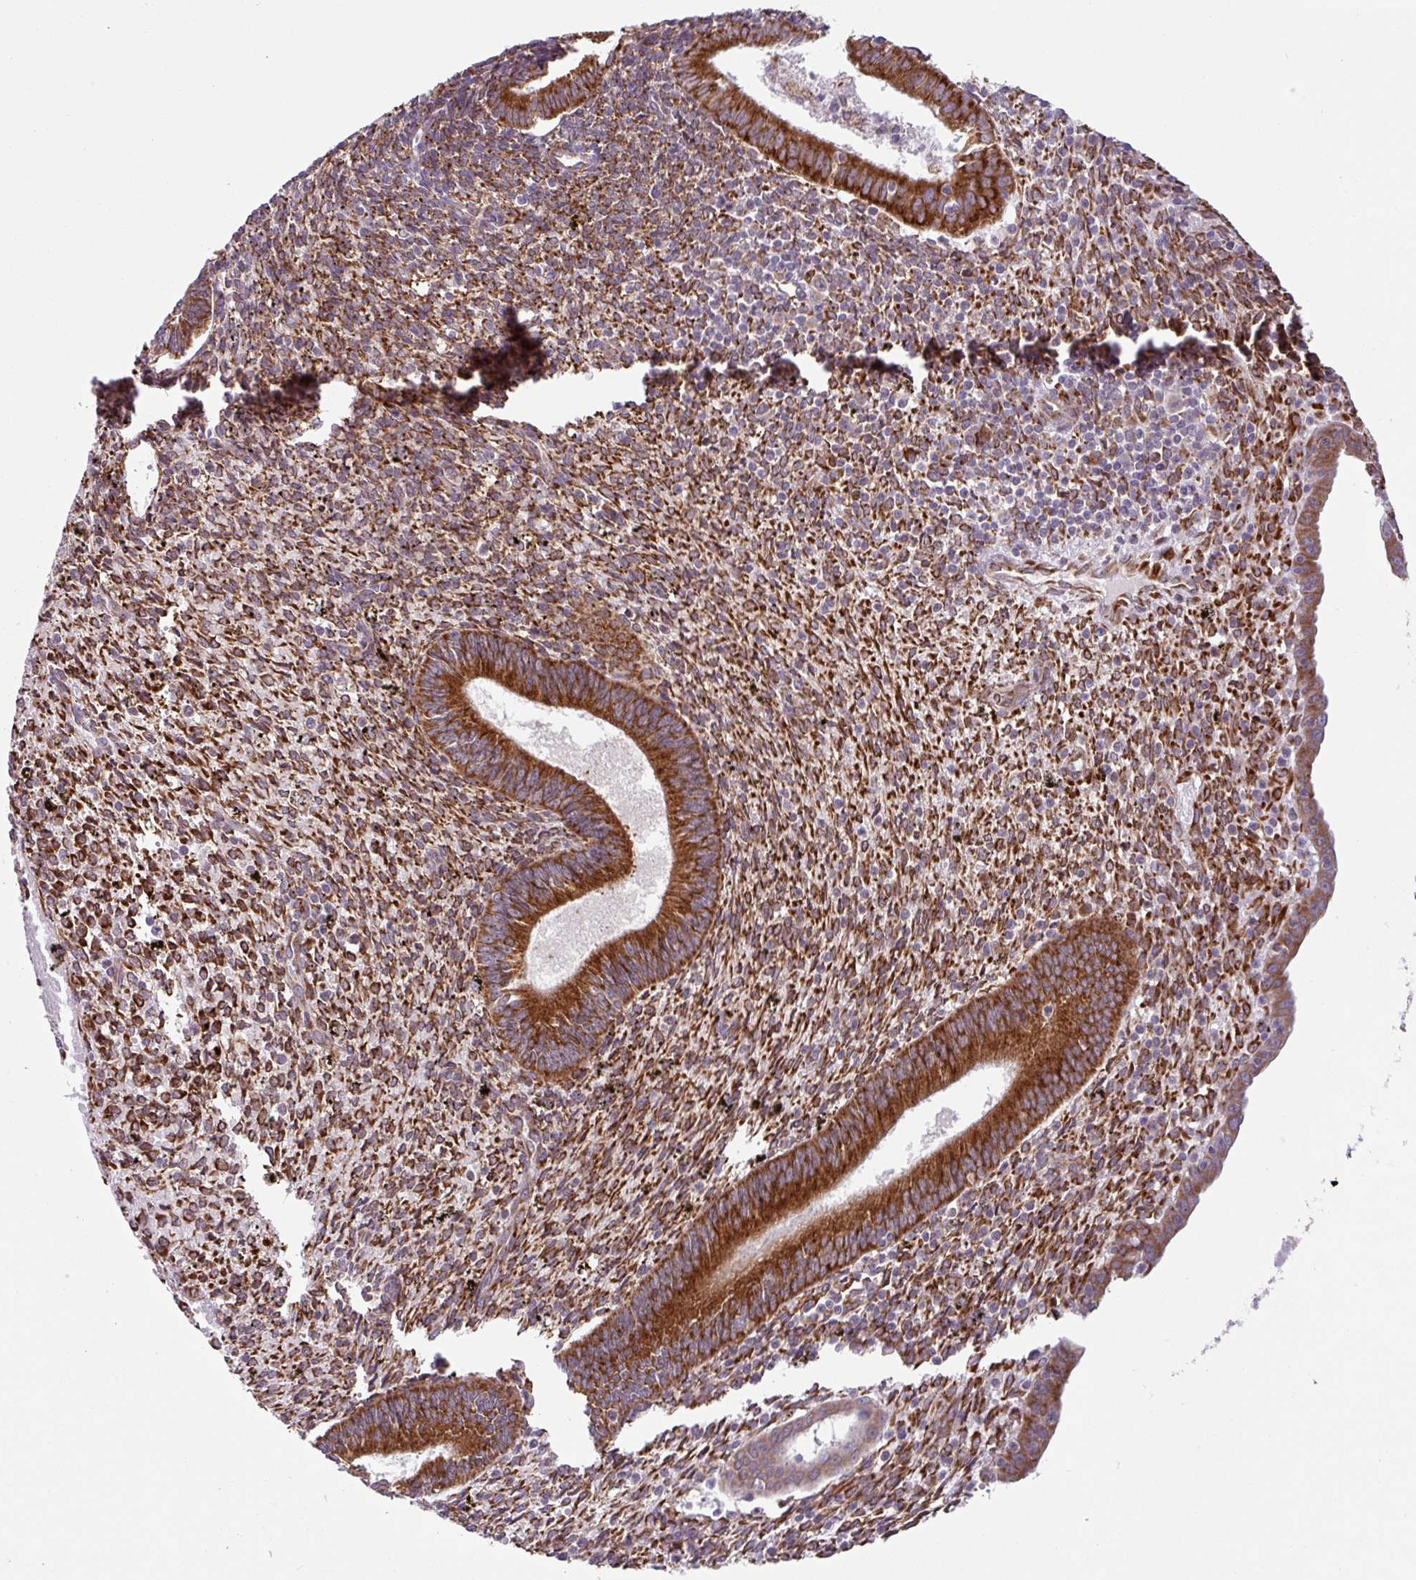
{"staining": {"intensity": "strong", "quantity": ">75%", "location": "cytoplasmic/membranous"}, "tissue": "endometrium", "cell_type": "Cells in endometrial stroma", "image_type": "normal", "snomed": [{"axis": "morphology", "description": "Normal tissue, NOS"}, {"axis": "topography", "description": "Endometrium"}], "caption": "Immunohistochemical staining of unremarkable human endometrium demonstrates strong cytoplasmic/membranous protein expression in about >75% of cells in endometrial stroma. Immunohistochemistry (ihc) stains the protein in brown and the nuclei are stained blue.", "gene": "SLC39A7", "patient": {"sex": "female", "age": 41}}